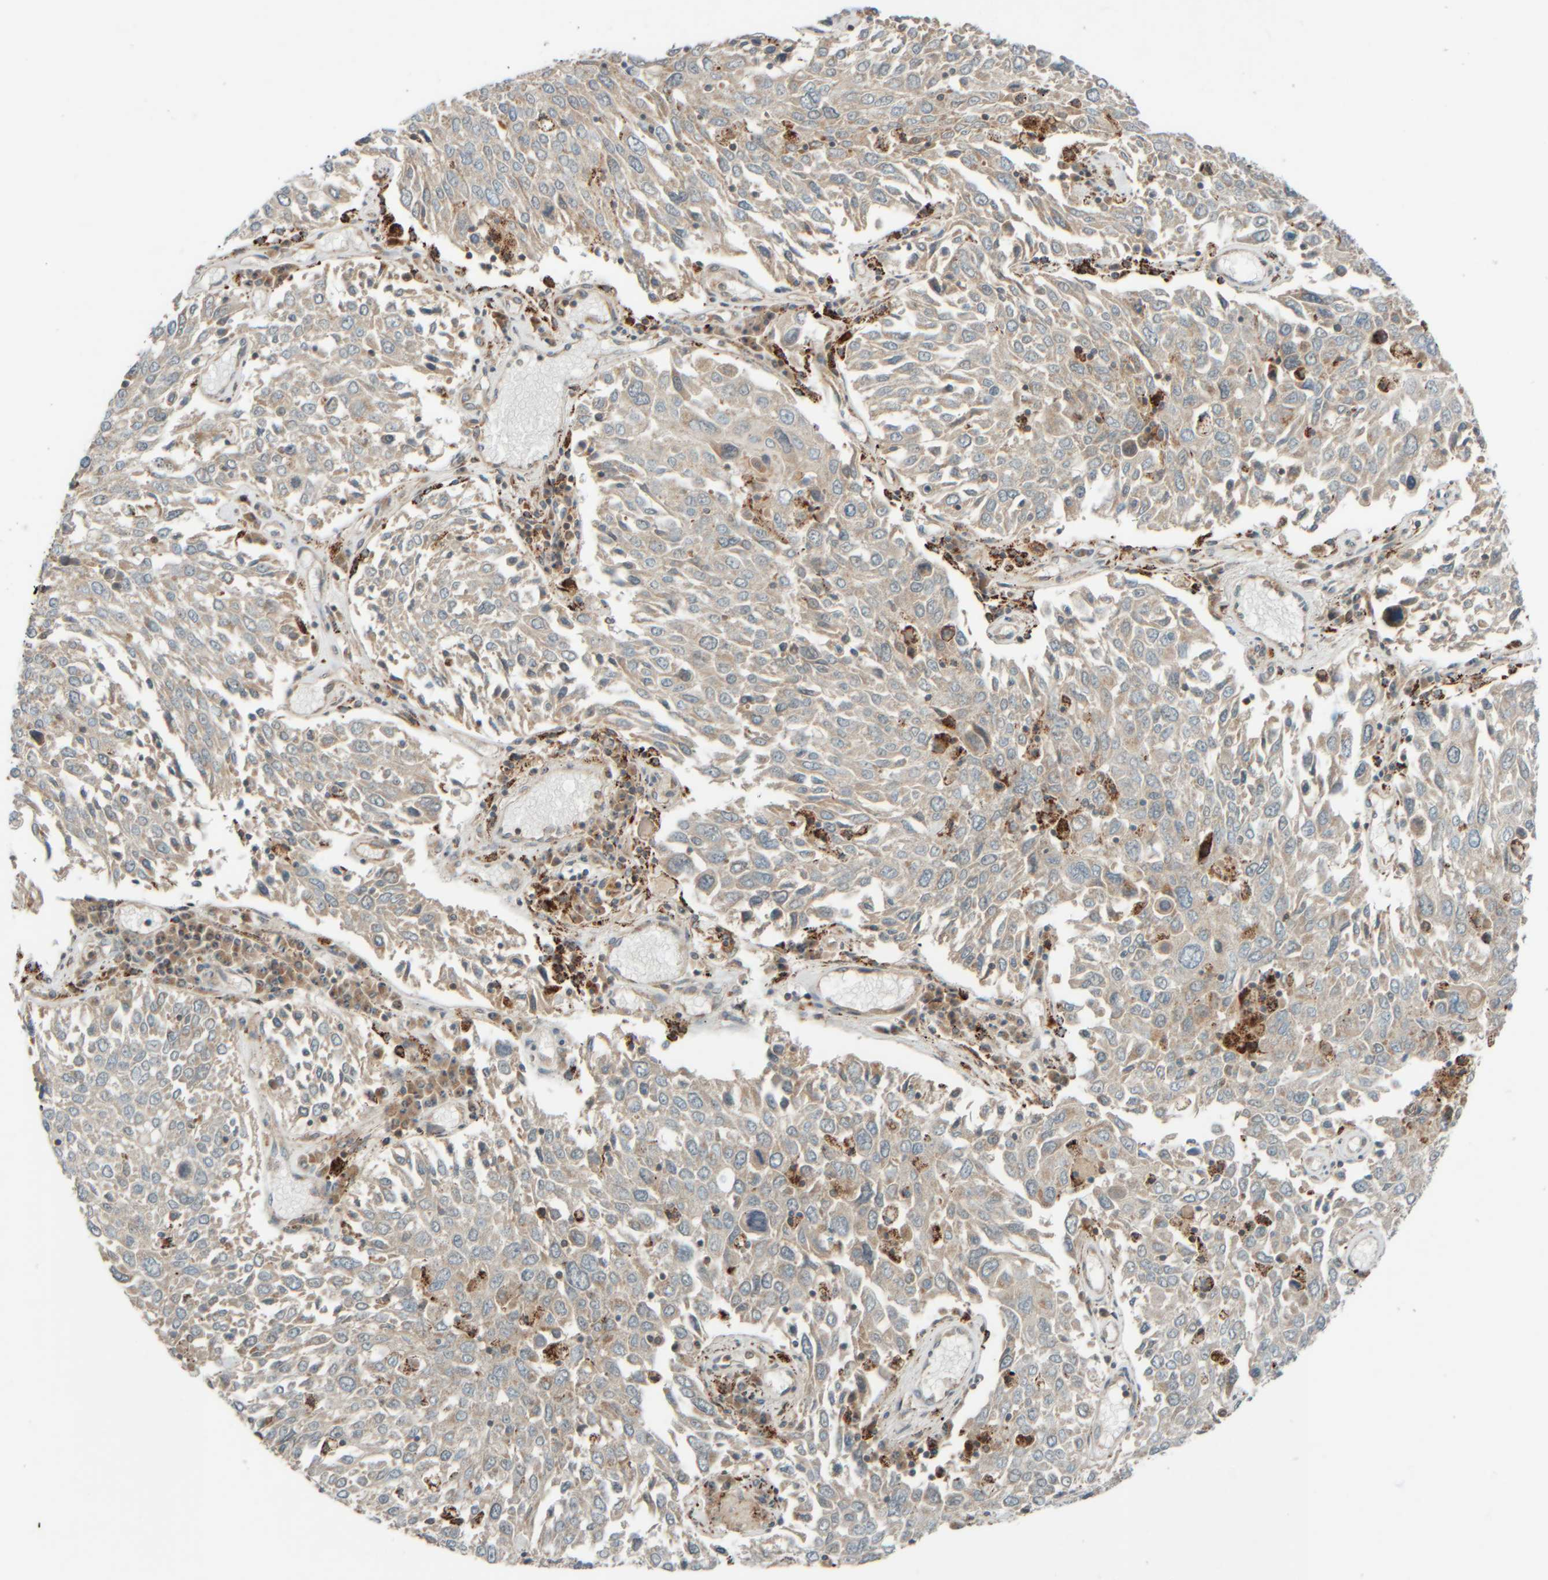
{"staining": {"intensity": "weak", "quantity": "25%-75%", "location": "cytoplasmic/membranous"}, "tissue": "lung cancer", "cell_type": "Tumor cells", "image_type": "cancer", "snomed": [{"axis": "morphology", "description": "Squamous cell carcinoma, NOS"}, {"axis": "topography", "description": "Lung"}], "caption": "About 25%-75% of tumor cells in lung squamous cell carcinoma exhibit weak cytoplasmic/membranous protein staining as visualized by brown immunohistochemical staining.", "gene": "SPAG5", "patient": {"sex": "male", "age": 65}}